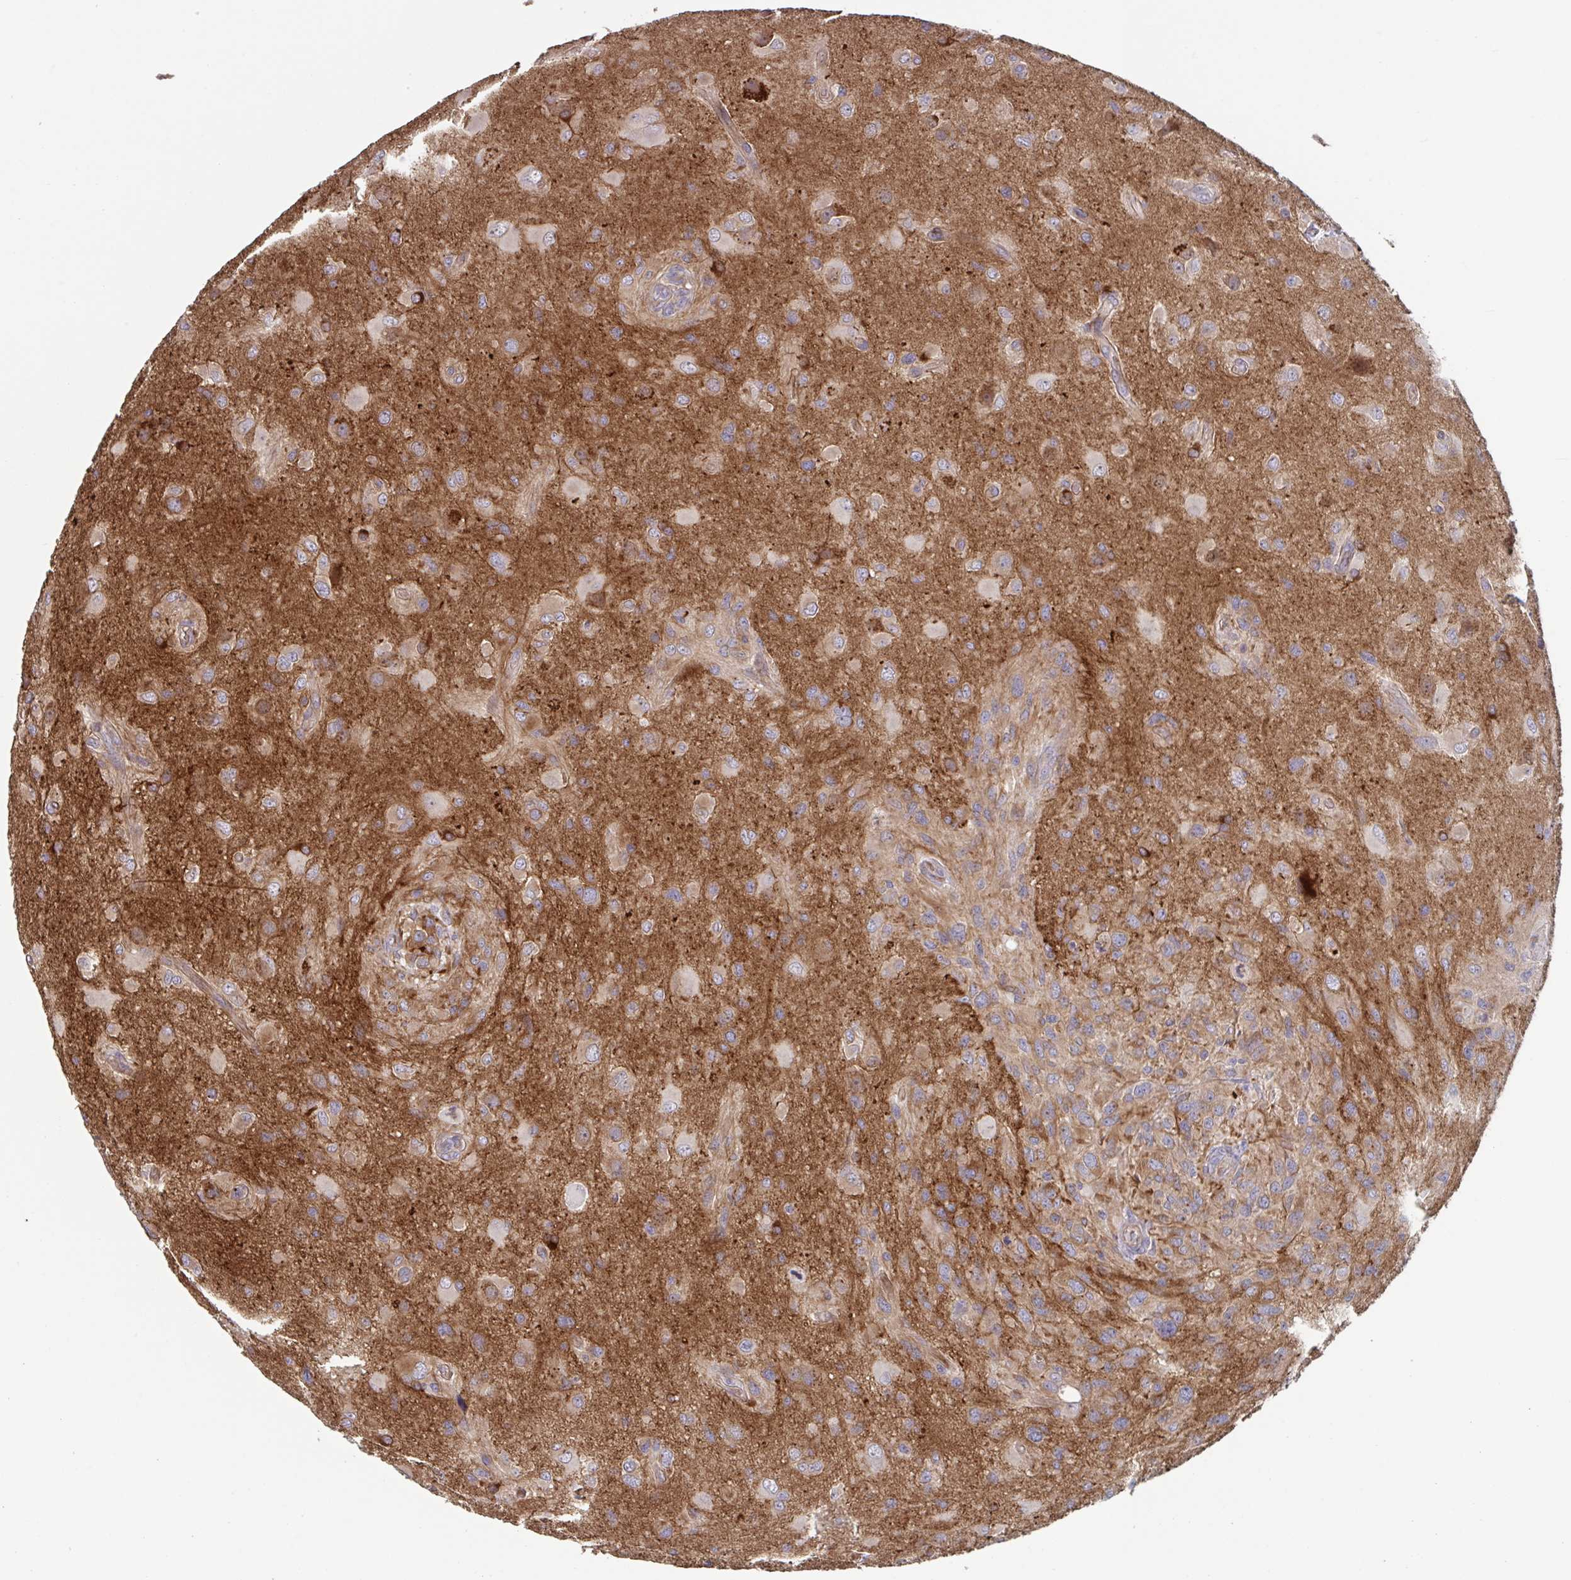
{"staining": {"intensity": "weak", "quantity": "25%-75%", "location": "cytoplasmic/membranous"}, "tissue": "glioma", "cell_type": "Tumor cells", "image_type": "cancer", "snomed": [{"axis": "morphology", "description": "Glioma, malignant, High grade"}, {"axis": "topography", "description": "Brain"}], "caption": "Glioma tissue displays weak cytoplasmic/membranous positivity in about 25%-75% of tumor cells, visualized by immunohistochemistry. (DAB = brown stain, brightfield microscopy at high magnification).", "gene": "TNFSF10", "patient": {"sex": "male", "age": 53}}